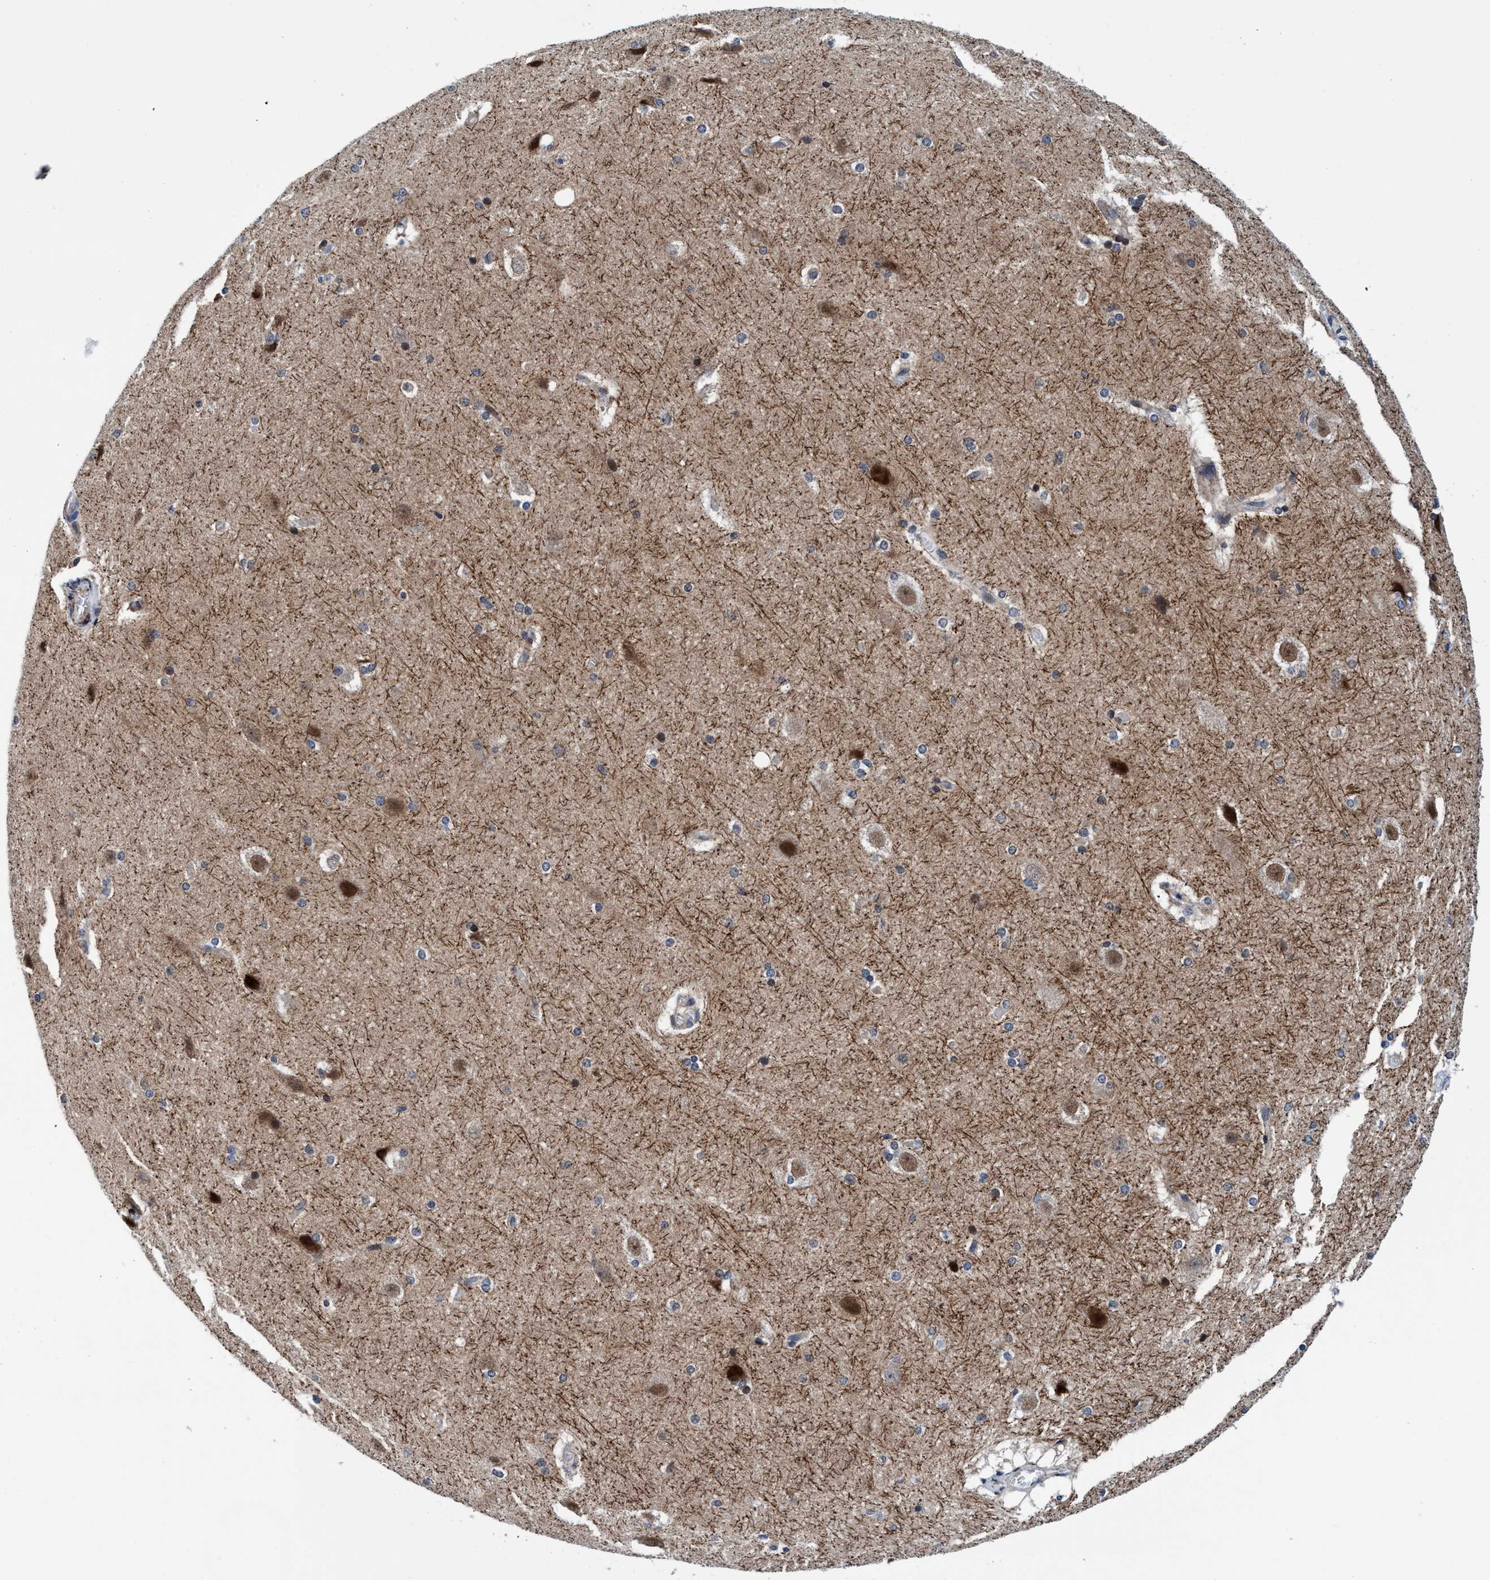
{"staining": {"intensity": "negative", "quantity": "none", "location": "none"}, "tissue": "cerebral cortex", "cell_type": "Endothelial cells", "image_type": "normal", "snomed": [{"axis": "morphology", "description": "Normal tissue, NOS"}, {"axis": "topography", "description": "Cerebral cortex"}, {"axis": "topography", "description": "Hippocampus"}], "caption": "This micrograph is of benign cerebral cortex stained with immunohistochemistry (IHC) to label a protein in brown with the nuclei are counter-stained blue. There is no positivity in endothelial cells.", "gene": "AGAP2", "patient": {"sex": "female", "age": 19}}